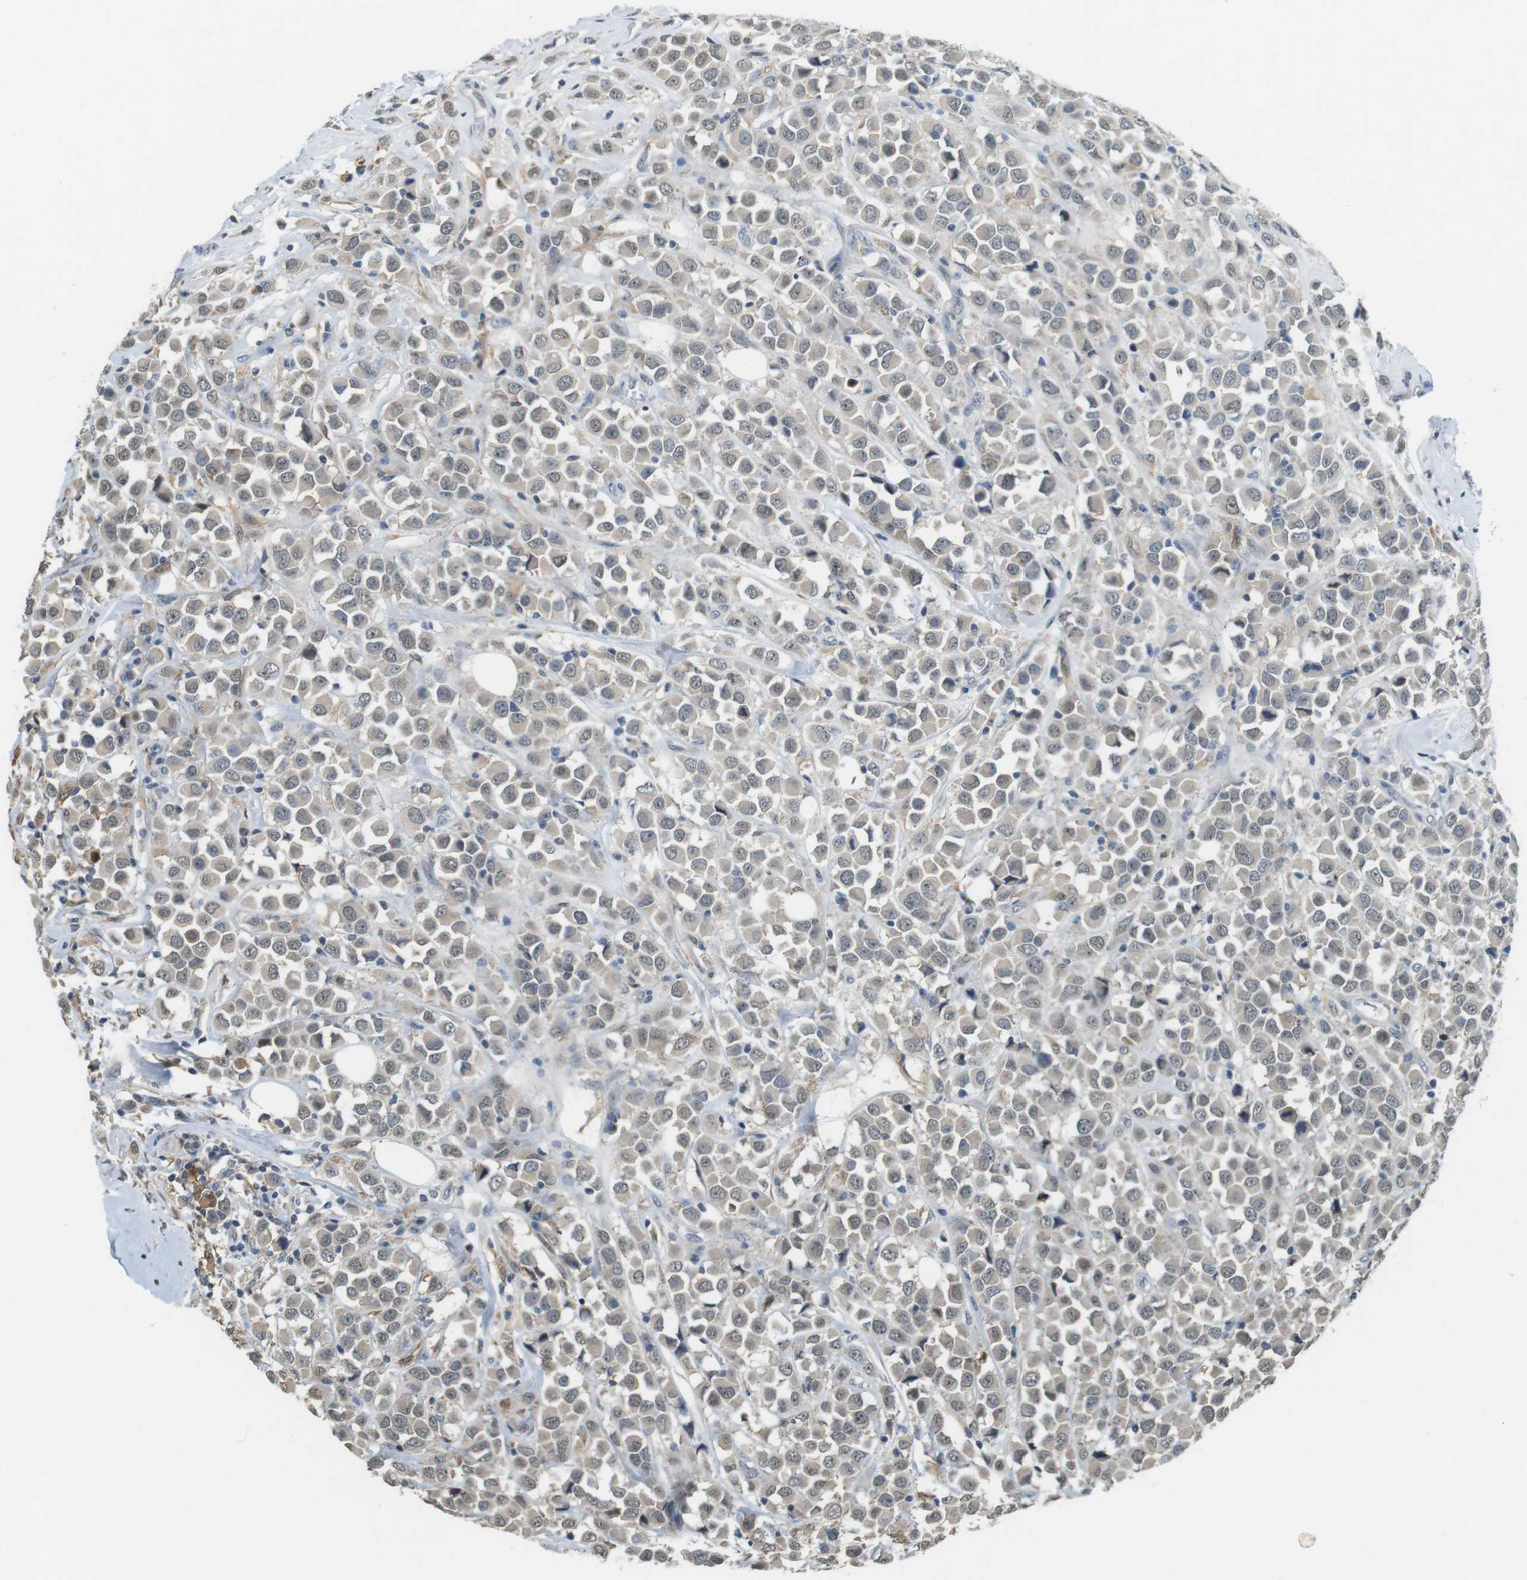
{"staining": {"intensity": "negative", "quantity": "none", "location": "none"}, "tissue": "breast cancer", "cell_type": "Tumor cells", "image_type": "cancer", "snomed": [{"axis": "morphology", "description": "Duct carcinoma"}, {"axis": "topography", "description": "Breast"}], "caption": "There is no significant staining in tumor cells of intraductal carcinoma (breast).", "gene": "CDK14", "patient": {"sex": "female", "age": 61}}